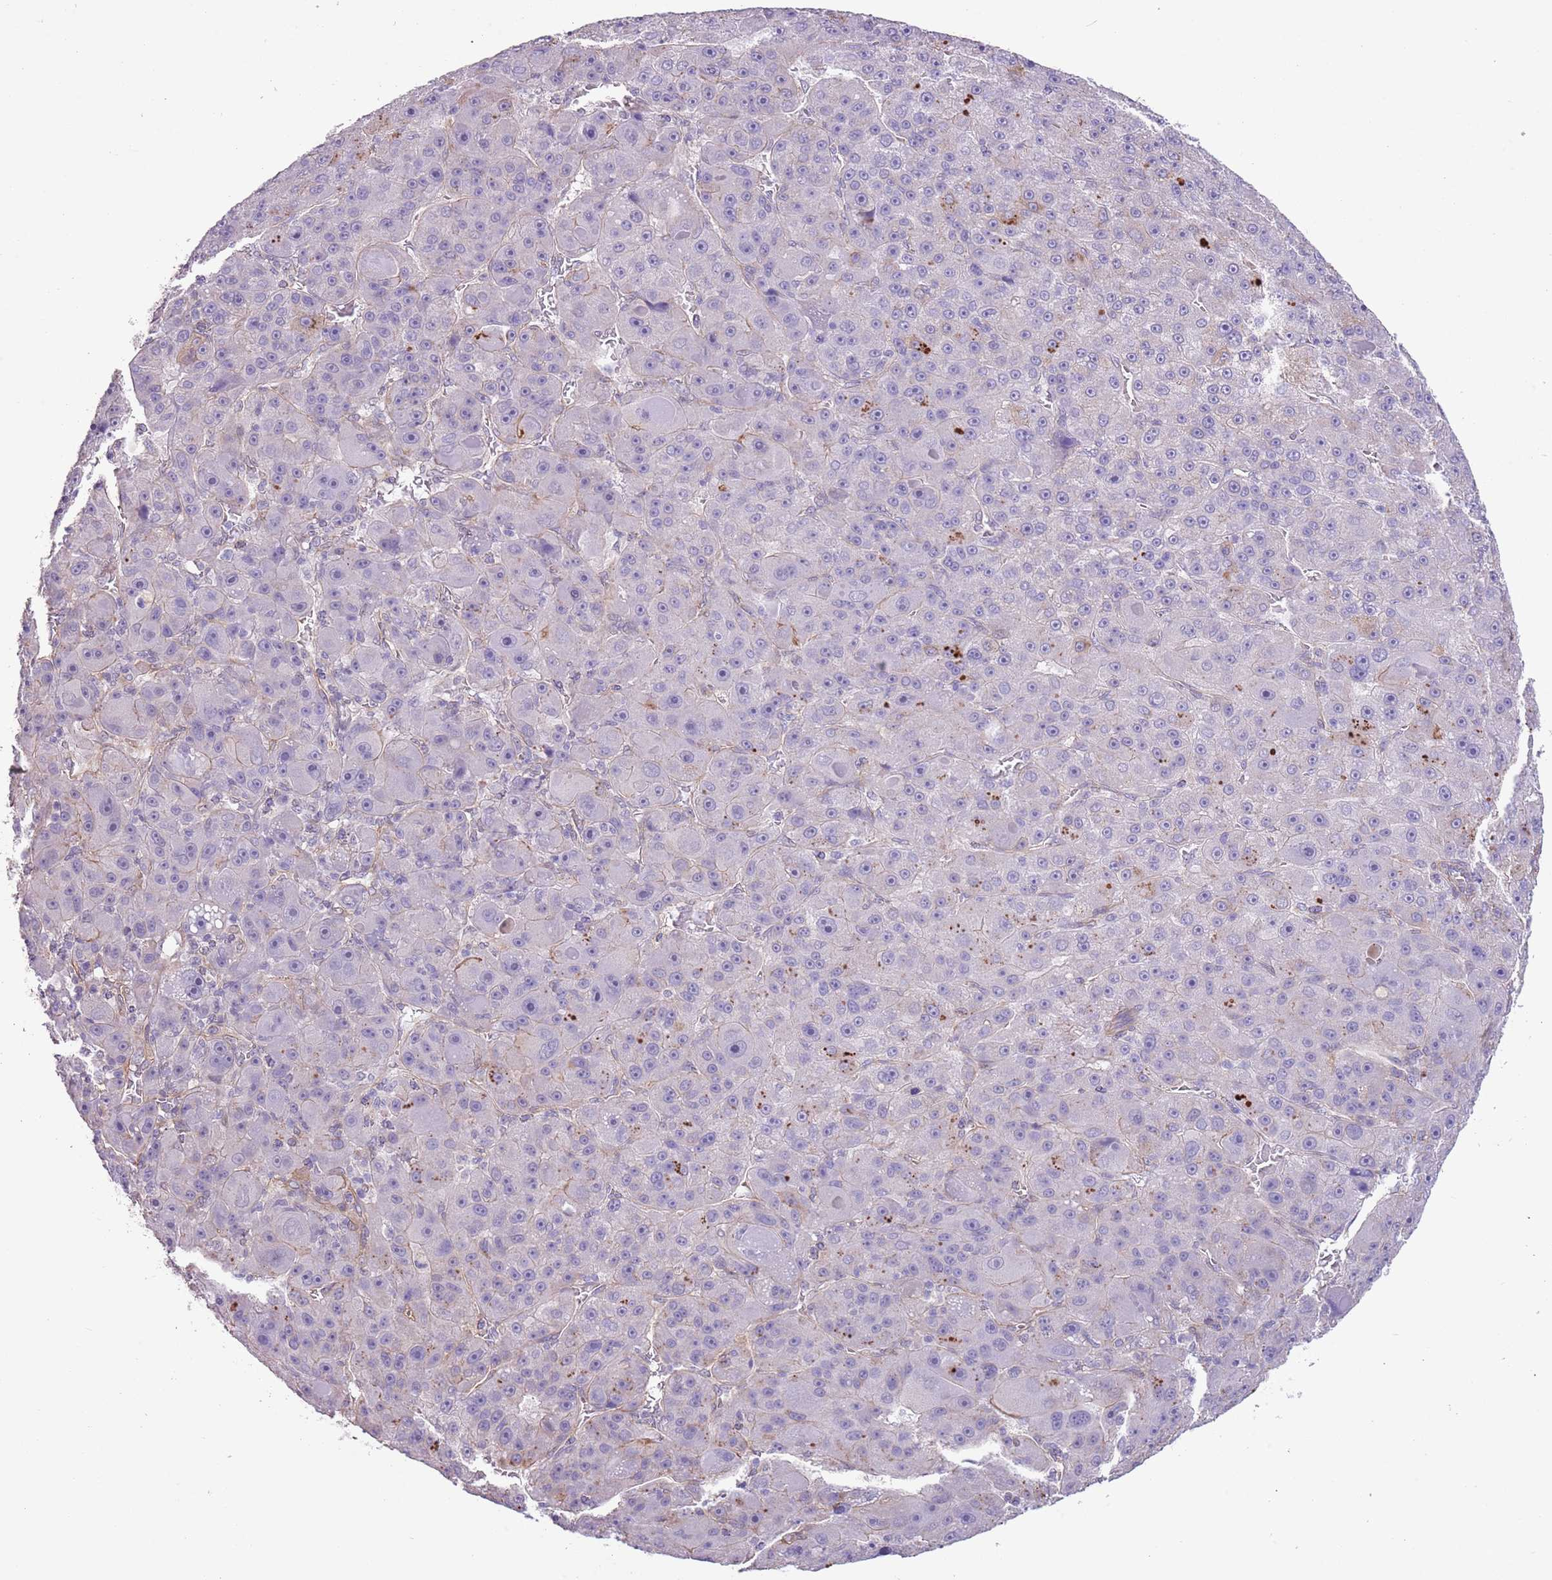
{"staining": {"intensity": "negative", "quantity": "none", "location": "none"}, "tissue": "liver cancer", "cell_type": "Tumor cells", "image_type": "cancer", "snomed": [{"axis": "morphology", "description": "Carcinoma, Hepatocellular, NOS"}, {"axis": "topography", "description": "Liver"}], "caption": "Histopathology image shows no protein expression in tumor cells of liver cancer tissue. (Stains: DAB (3,3'-diaminobenzidine) immunohistochemistry (IHC) with hematoxylin counter stain, Microscopy: brightfield microscopy at high magnification).", "gene": "CREBZF", "patient": {"sex": "male", "age": 76}}